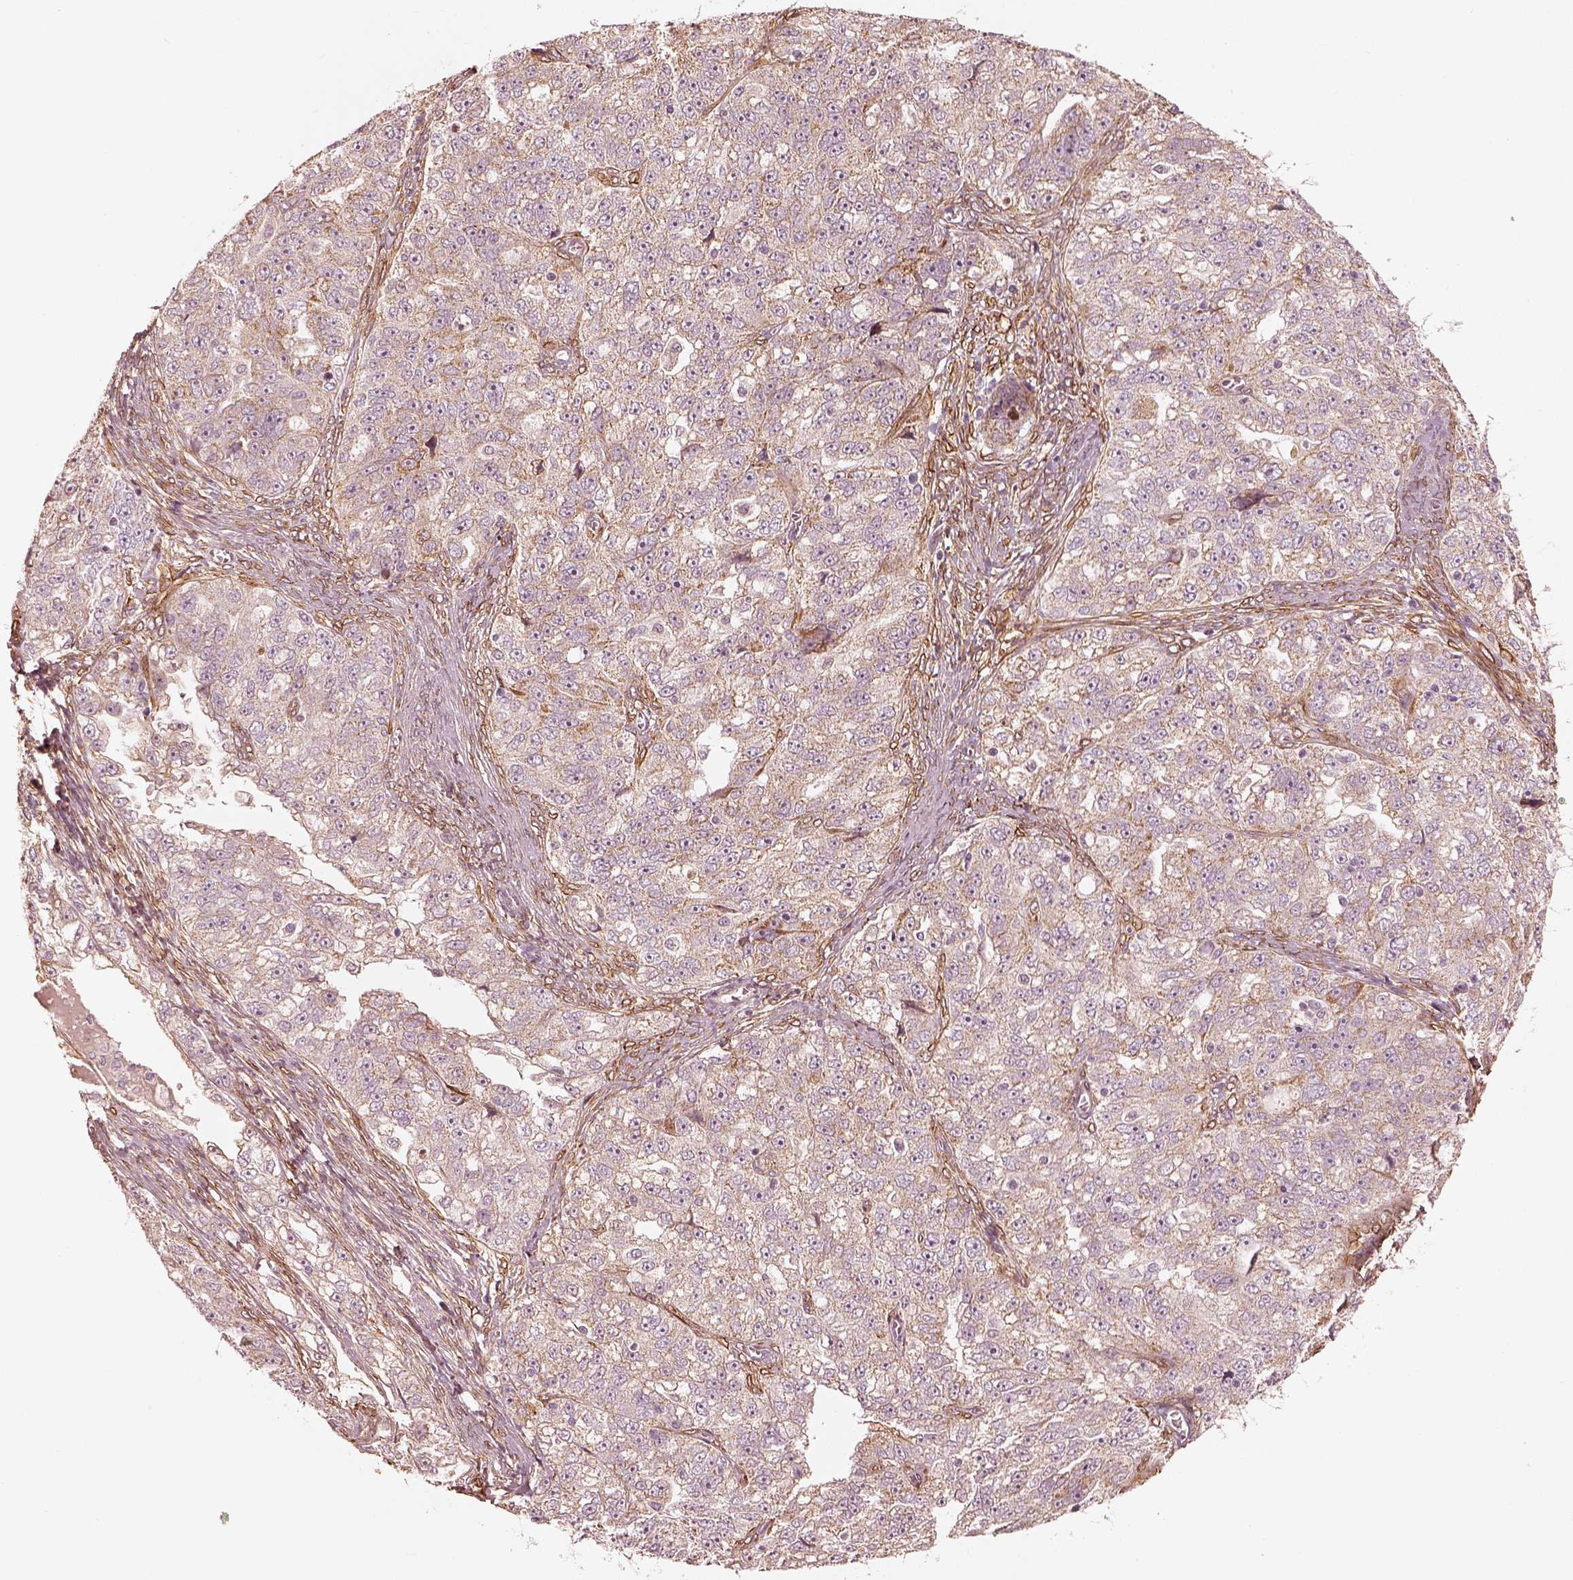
{"staining": {"intensity": "weak", "quantity": ">75%", "location": "cytoplasmic/membranous"}, "tissue": "ovarian cancer", "cell_type": "Tumor cells", "image_type": "cancer", "snomed": [{"axis": "morphology", "description": "Cystadenocarcinoma, serous, NOS"}, {"axis": "topography", "description": "Ovary"}], "caption": "An immunohistochemistry (IHC) image of neoplastic tissue is shown. Protein staining in brown labels weak cytoplasmic/membranous positivity in ovarian cancer within tumor cells.", "gene": "WLS", "patient": {"sex": "female", "age": 51}}